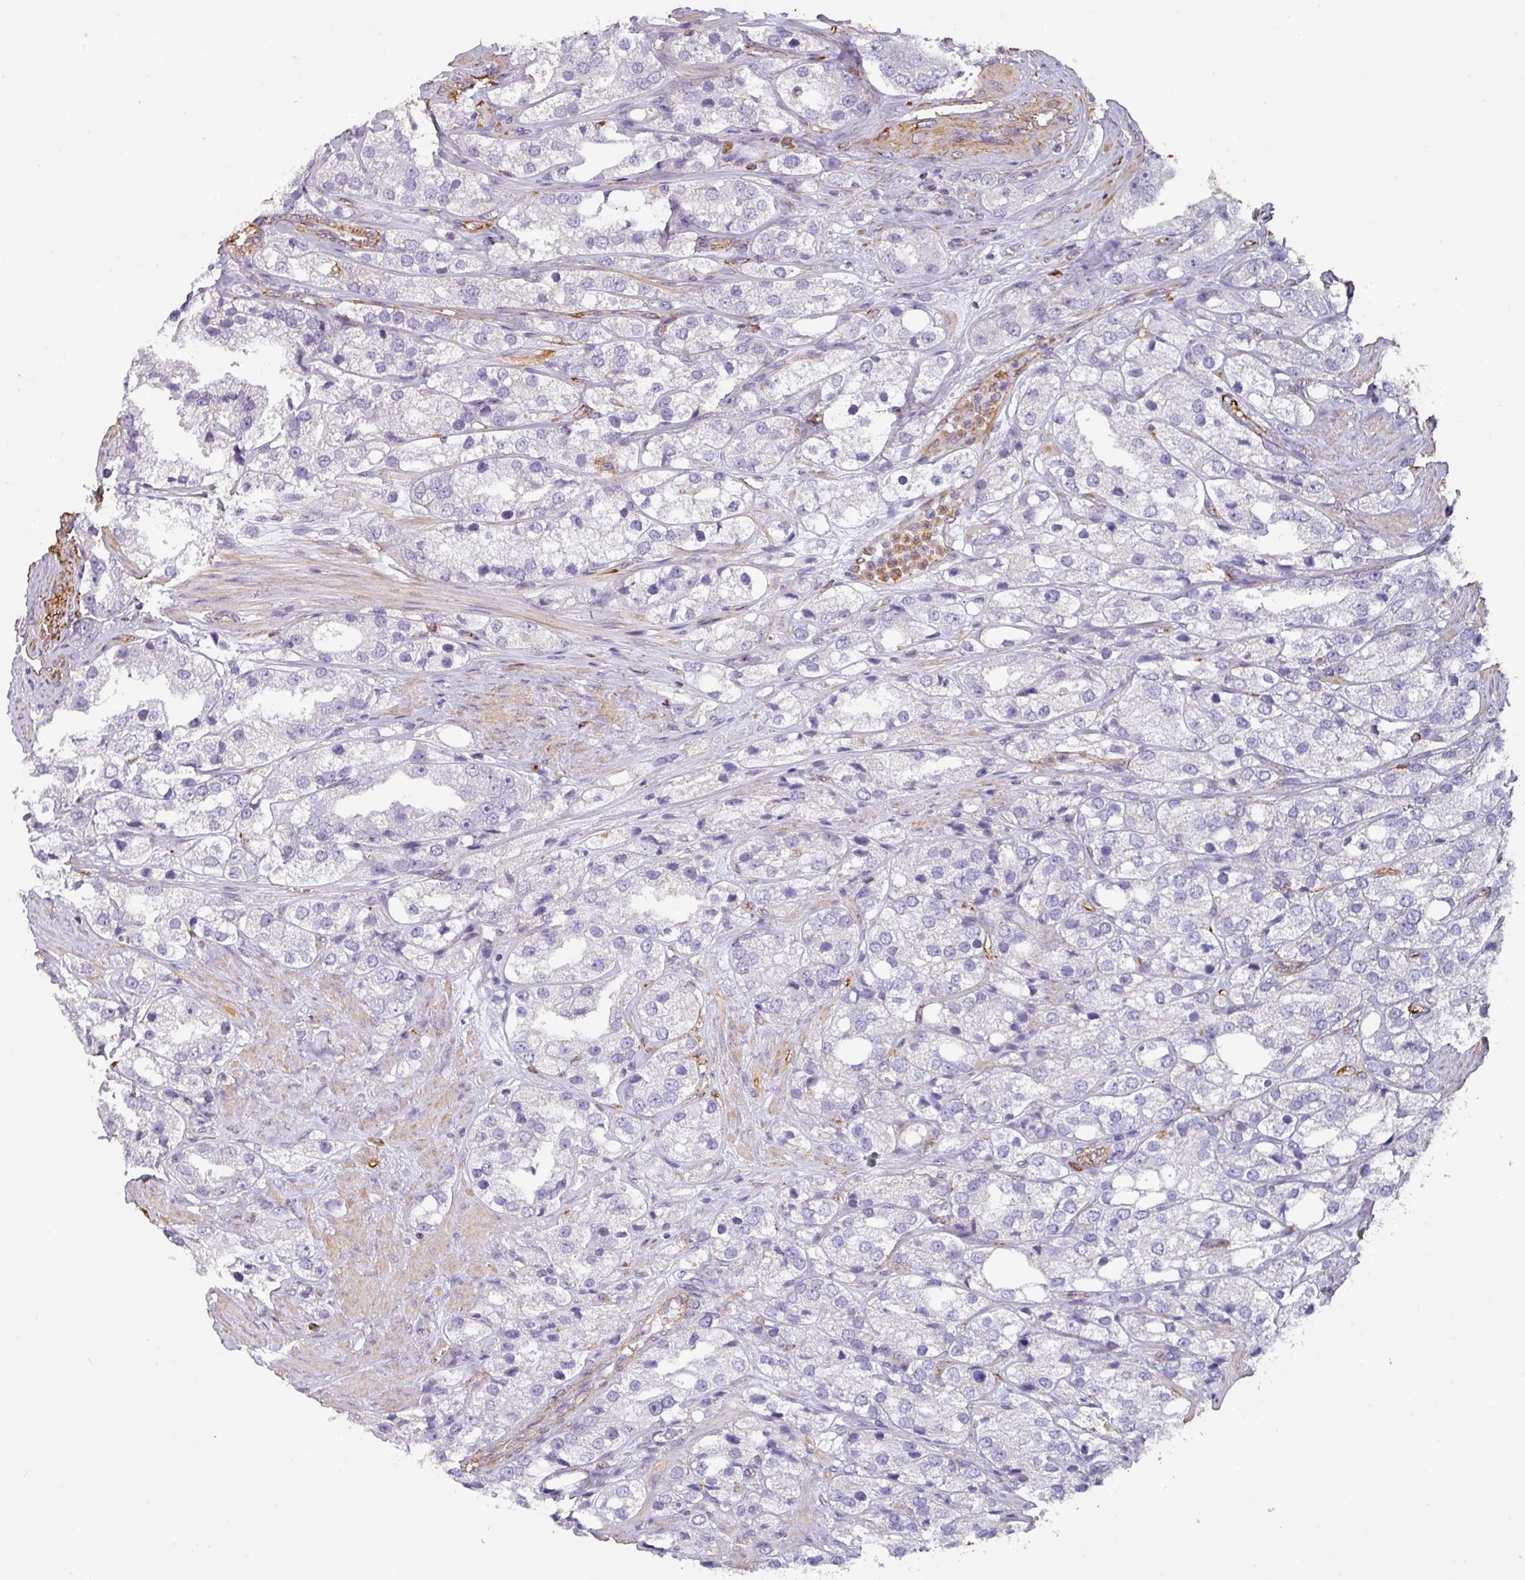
{"staining": {"intensity": "negative", "quantity": "none", "location": "none"}, "tissue": "prostate cancer", "cell_type": "Tumor cells", "image_type": "cancer", "snomed": [{"axis": "morphology", "description": "Adenocarcinoma, NOS"}, {"axis": "topography", "description": "Prostate"}], "caption": "This is an IHC photomicrograph of prostate adenocarcinoma. There is no positivity in tumor cells.", "gene": "ZNF280C", "patient": {"sex": "male", "age": 79}}